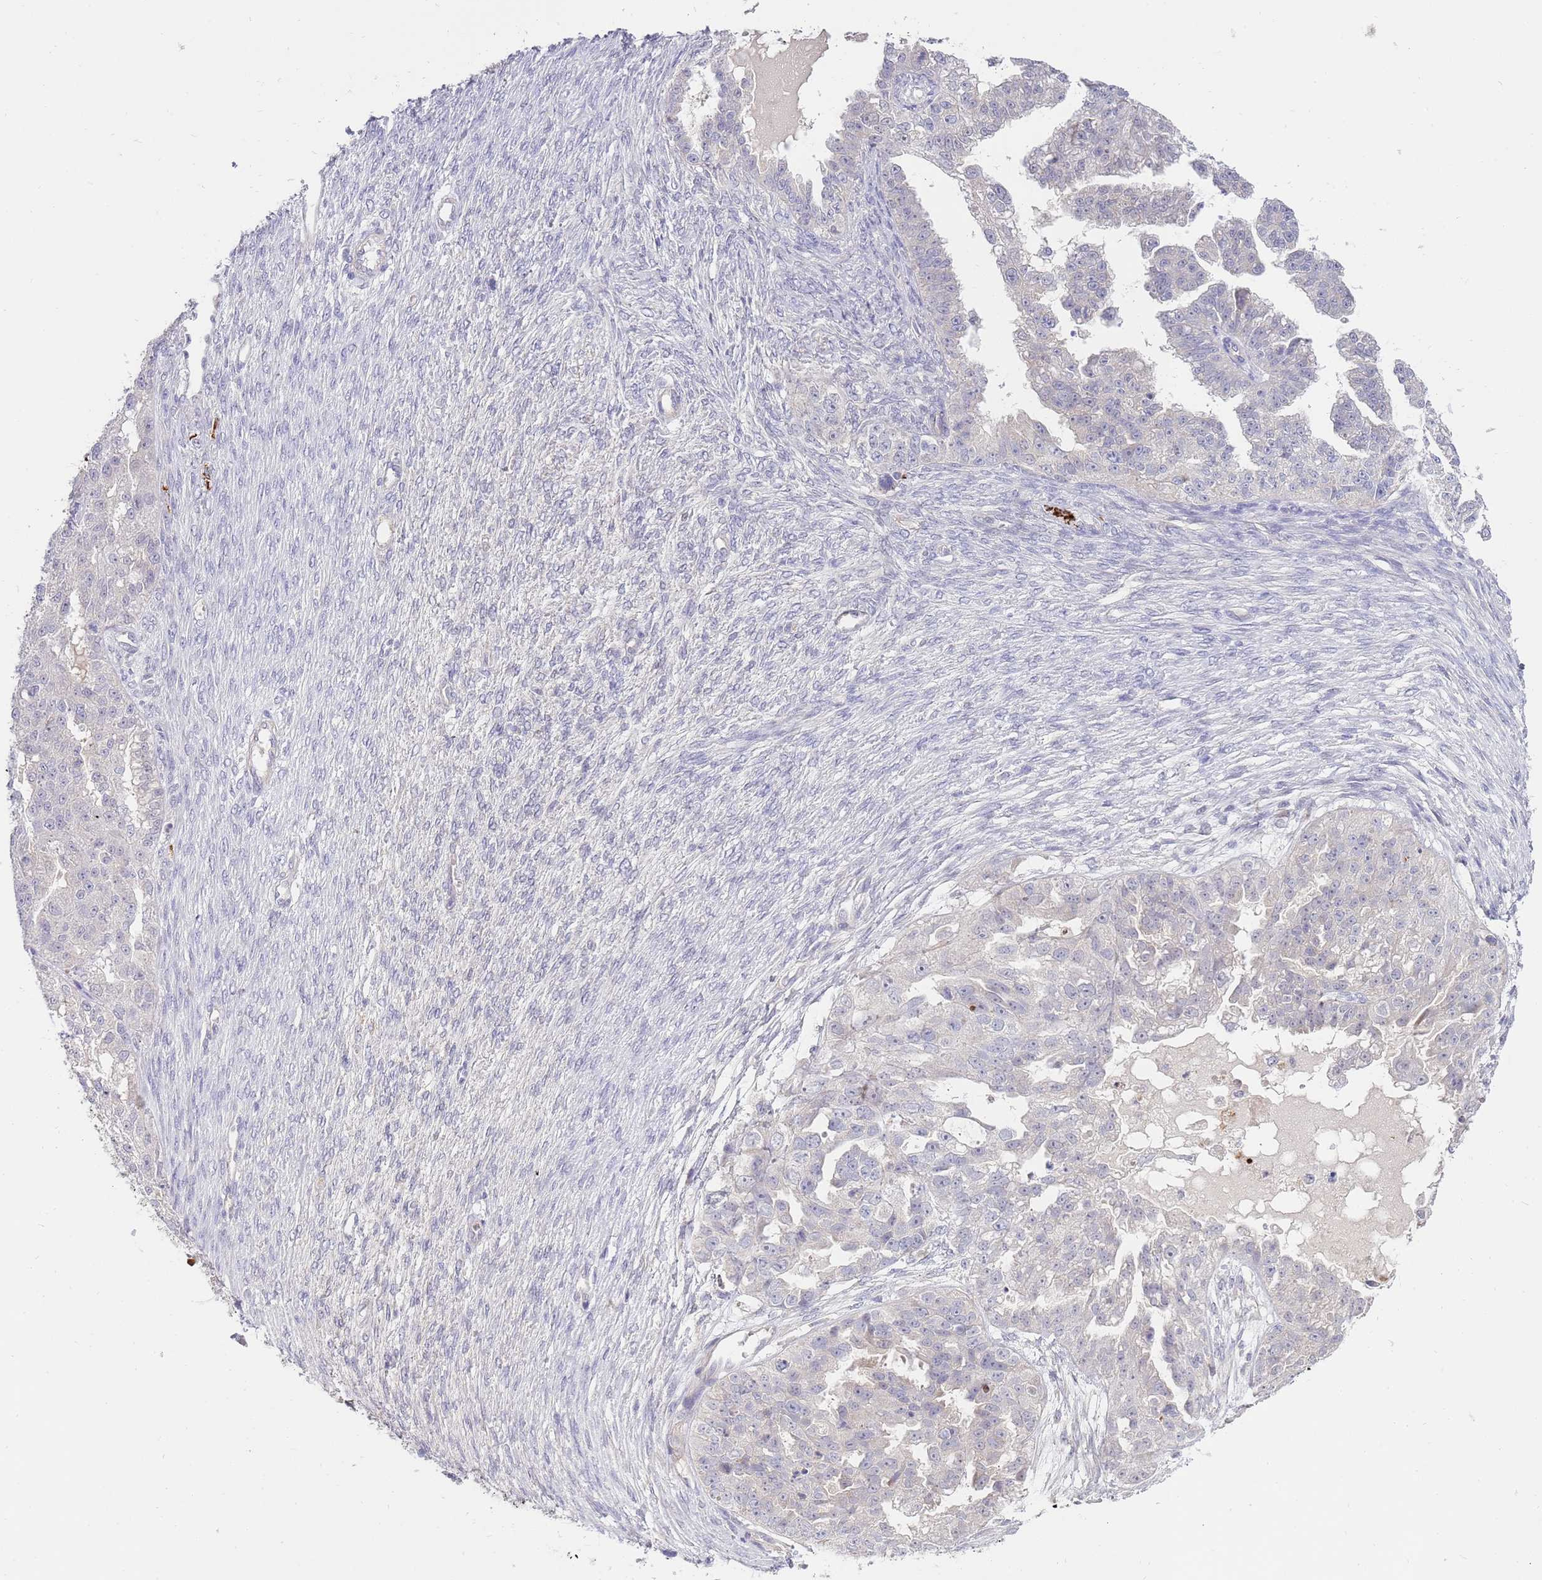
{"staining": {"intensity": "negative", "quantity": "none", "location": "none"}, "tissue": "ovarian cancer", "cell_type": "Tumor cells", "image_type": "cancer", "snomed": [{"axis": "morphology", "description": "Cystadenocarcinoma, serous, NOS"}, {"axis": "topography", "description": "Ovary"}], "caption": "Ovarian cancer stained for a protein using immunohistochemistry (IHC) displays no positivity tumor cells.", "gene": "STK25", "patient": {"sex": "female", "age": 58}}